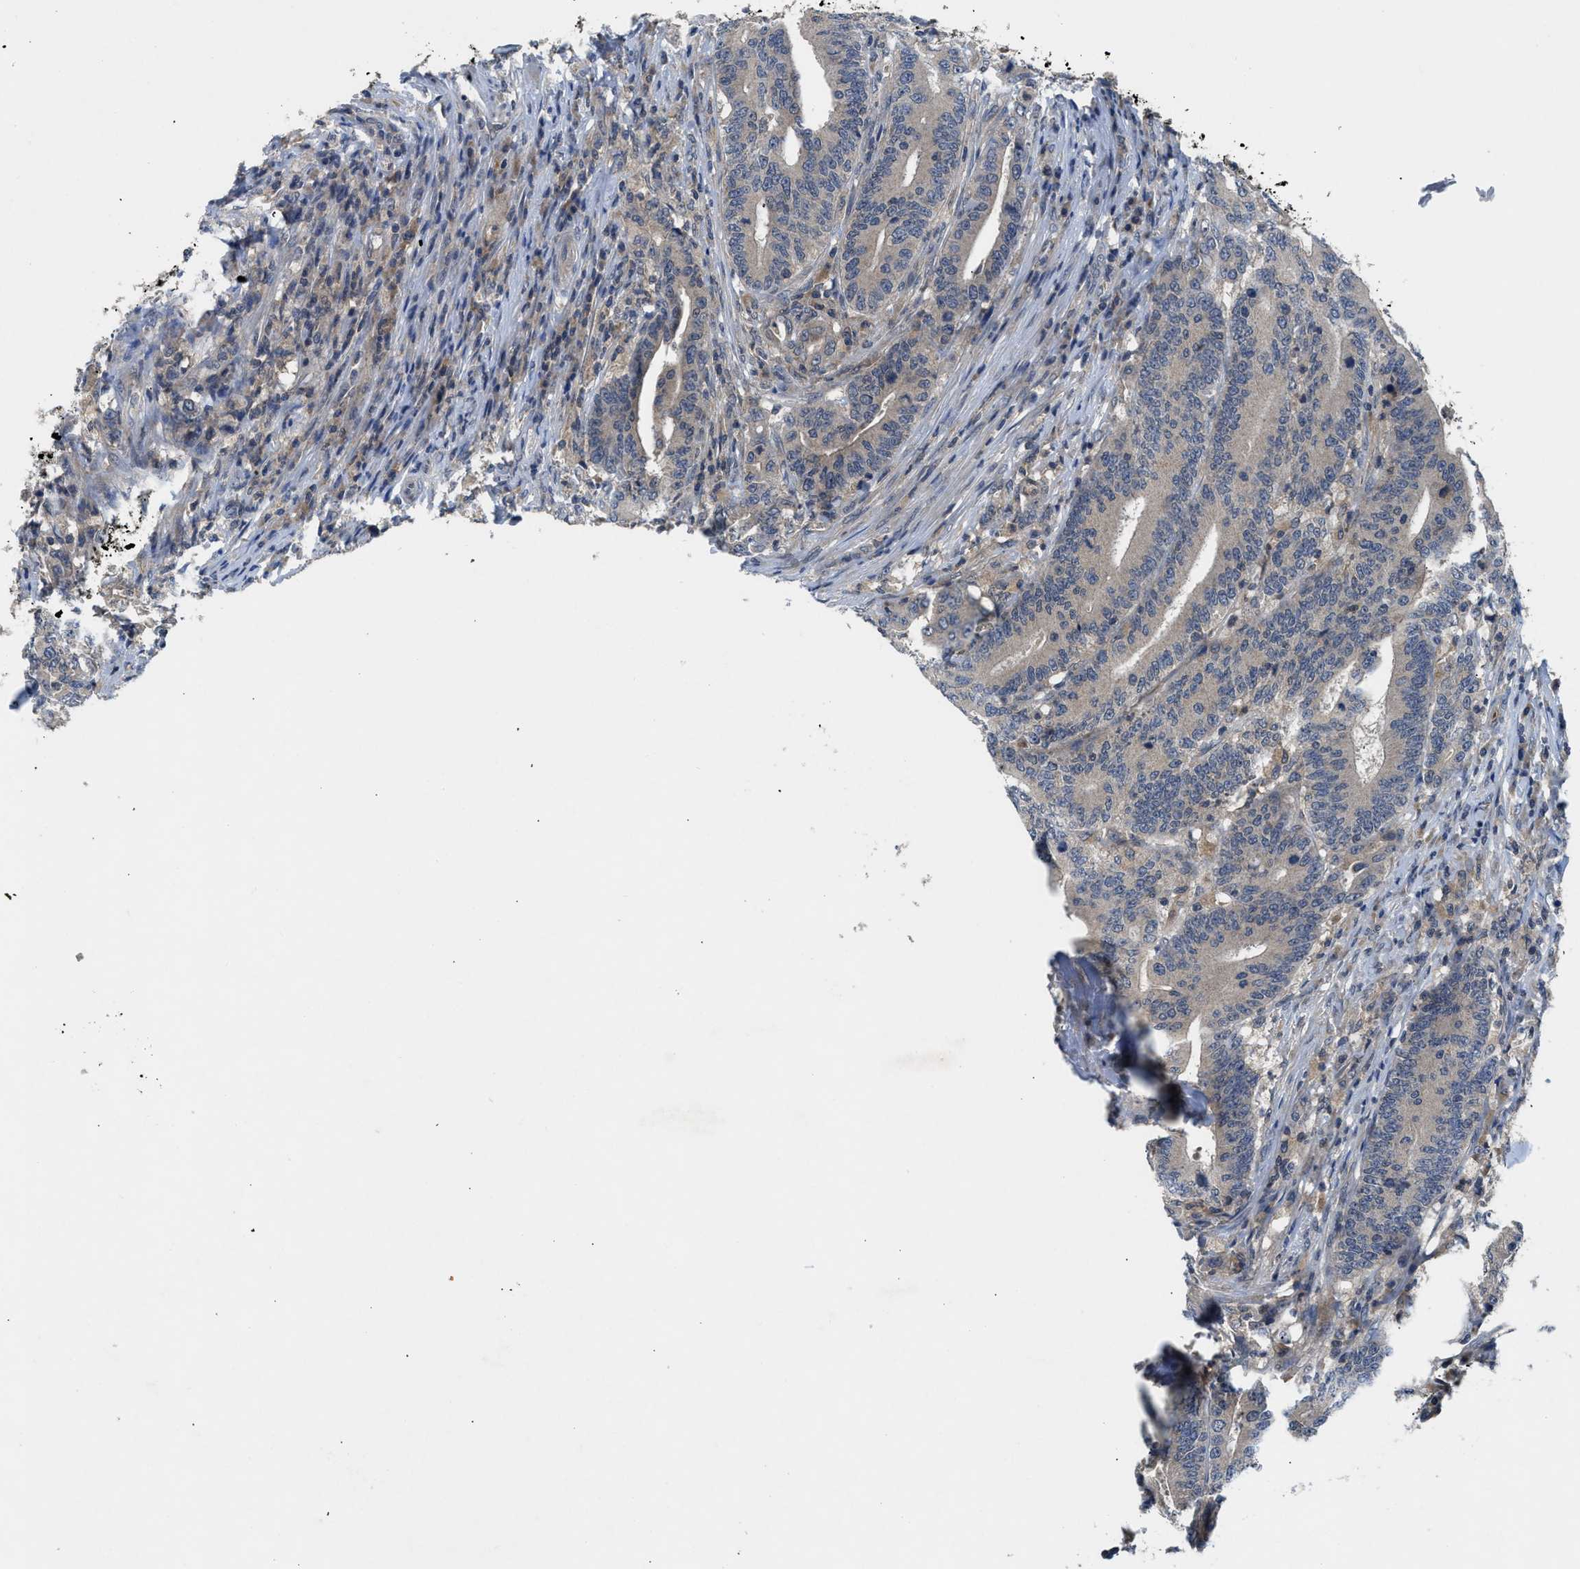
{"staining": {"intensity": "weak", "quantity": ">75%", "location": "cytoplasmic/membranous"}, "tissue": "colorectal cancer", "cell_type": "Tumor cells", "image_type": "cancer", "snomed": [{"axis": "morphology", "description": "Adenocarcinoma, NOS"}, {"axis": "topography", "description": "Colon"}], "caption": "Immunohistochemistry (IHC) photomicrograph of neoplastic tissue: colorectal adenocarcinoma stained using immunohistochemistry (IHC) shows low levels of weak protein expression localized specifically in the cytoplasmic/membranous of tumor cells, appearing as a cytoplasmic/membranous brown color.", "gene": "PDE7A", "patient": {"sex": "female", "age": 66}}